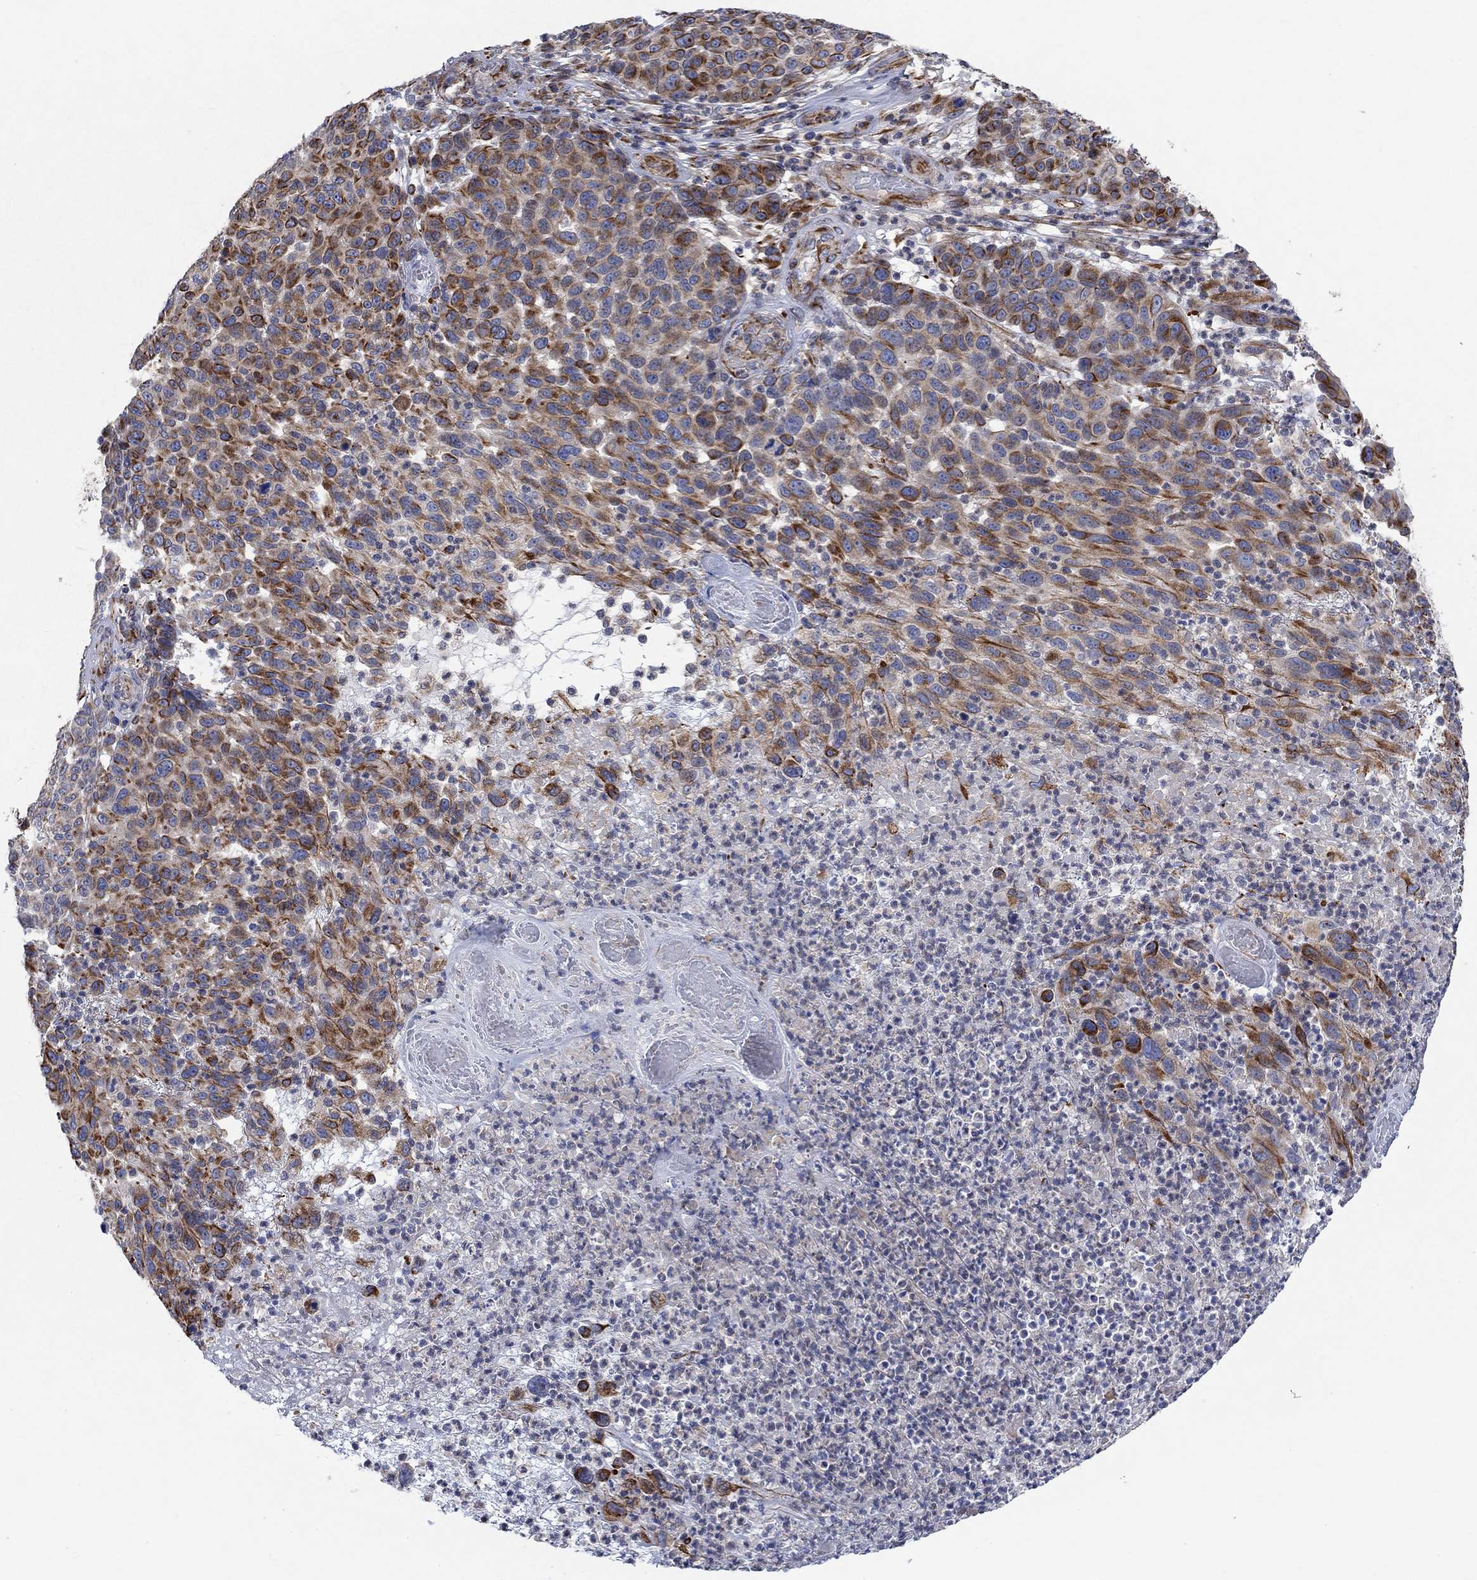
{"staining": {"intensity": "weak", "quantity": "25%-75%", "location": "cytoplasmic/membranous"}, "tissue": "melanoma", "cell_type": "Tumor cells", "image_type": "cancer", "snomed": [{"axis": "morphology", "description": "Malignant melanoma, NOS"}, {"axis": "topography", "description": "Skin"}], "caption": "Weak cytoplasmic/membranous protein positivity is present in about 25%-75% of tumor cells in malignant melanoma.", "gene": "CAMK1D", "patient": {"sex": "male", "age": 59}}